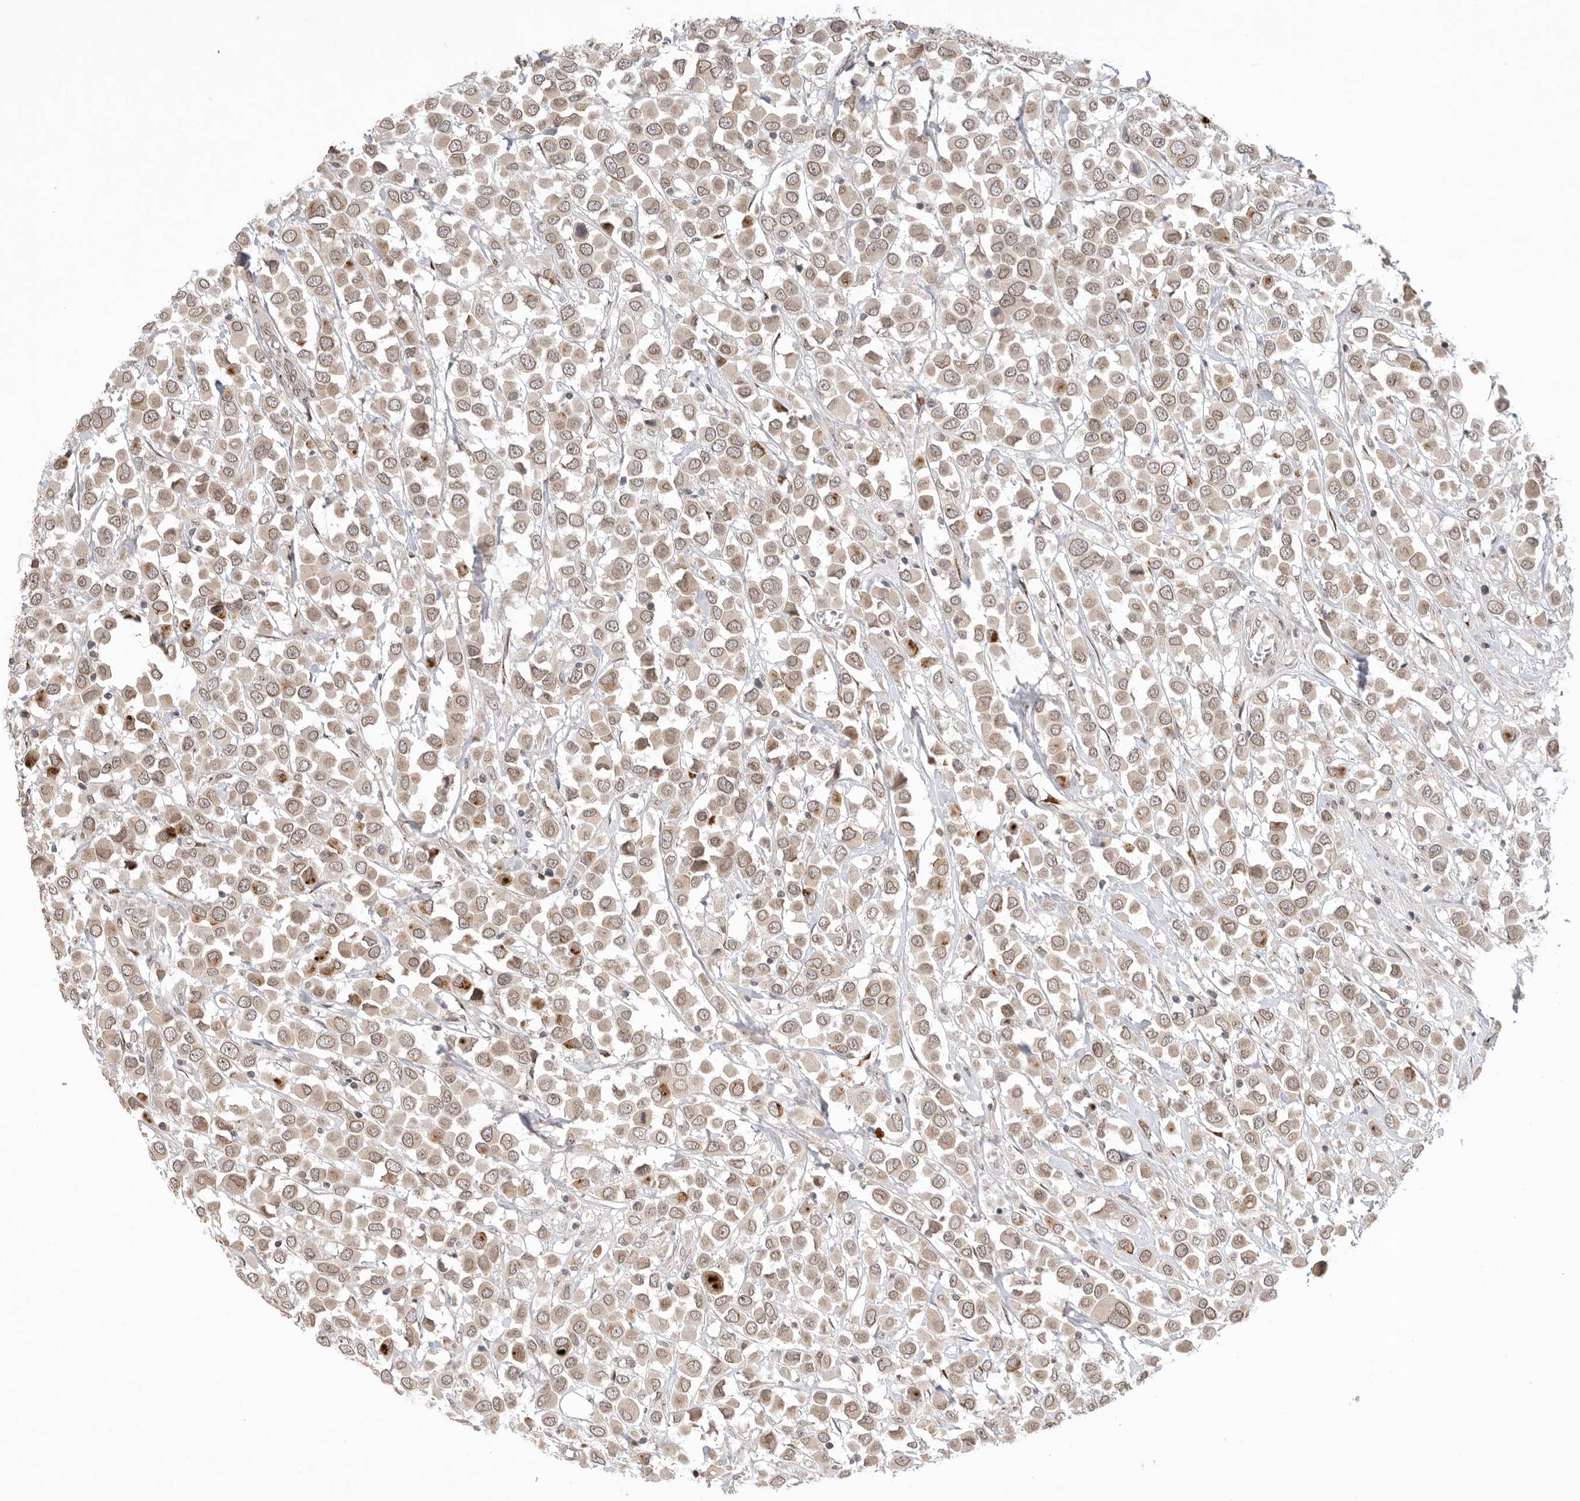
{"staining": {"intensity": "weak", "quantity": "25%-75%", "location": "cytoplasmic/membranous,nuclear"}, "tissue": "breast cancer", "cell_type": "Tumor cells", "image_type": "cancer", "snomed": [{"axis": "morphology", "description": "Duct carcinoma"}, {"axis": "topography", "description": "Breast"}], "caption": "Immunohistochemistry (IHC) micrograph of breast cancer (invasive ductal carcinoma) stained for a protein (brown), which displays low levels of weak cytoplasmic/membranous and nuclear positivity in approximately 25%-75% of tumor cells.", "gene": "LEMD3", "patient": {"sex": "female", "age": 61}}